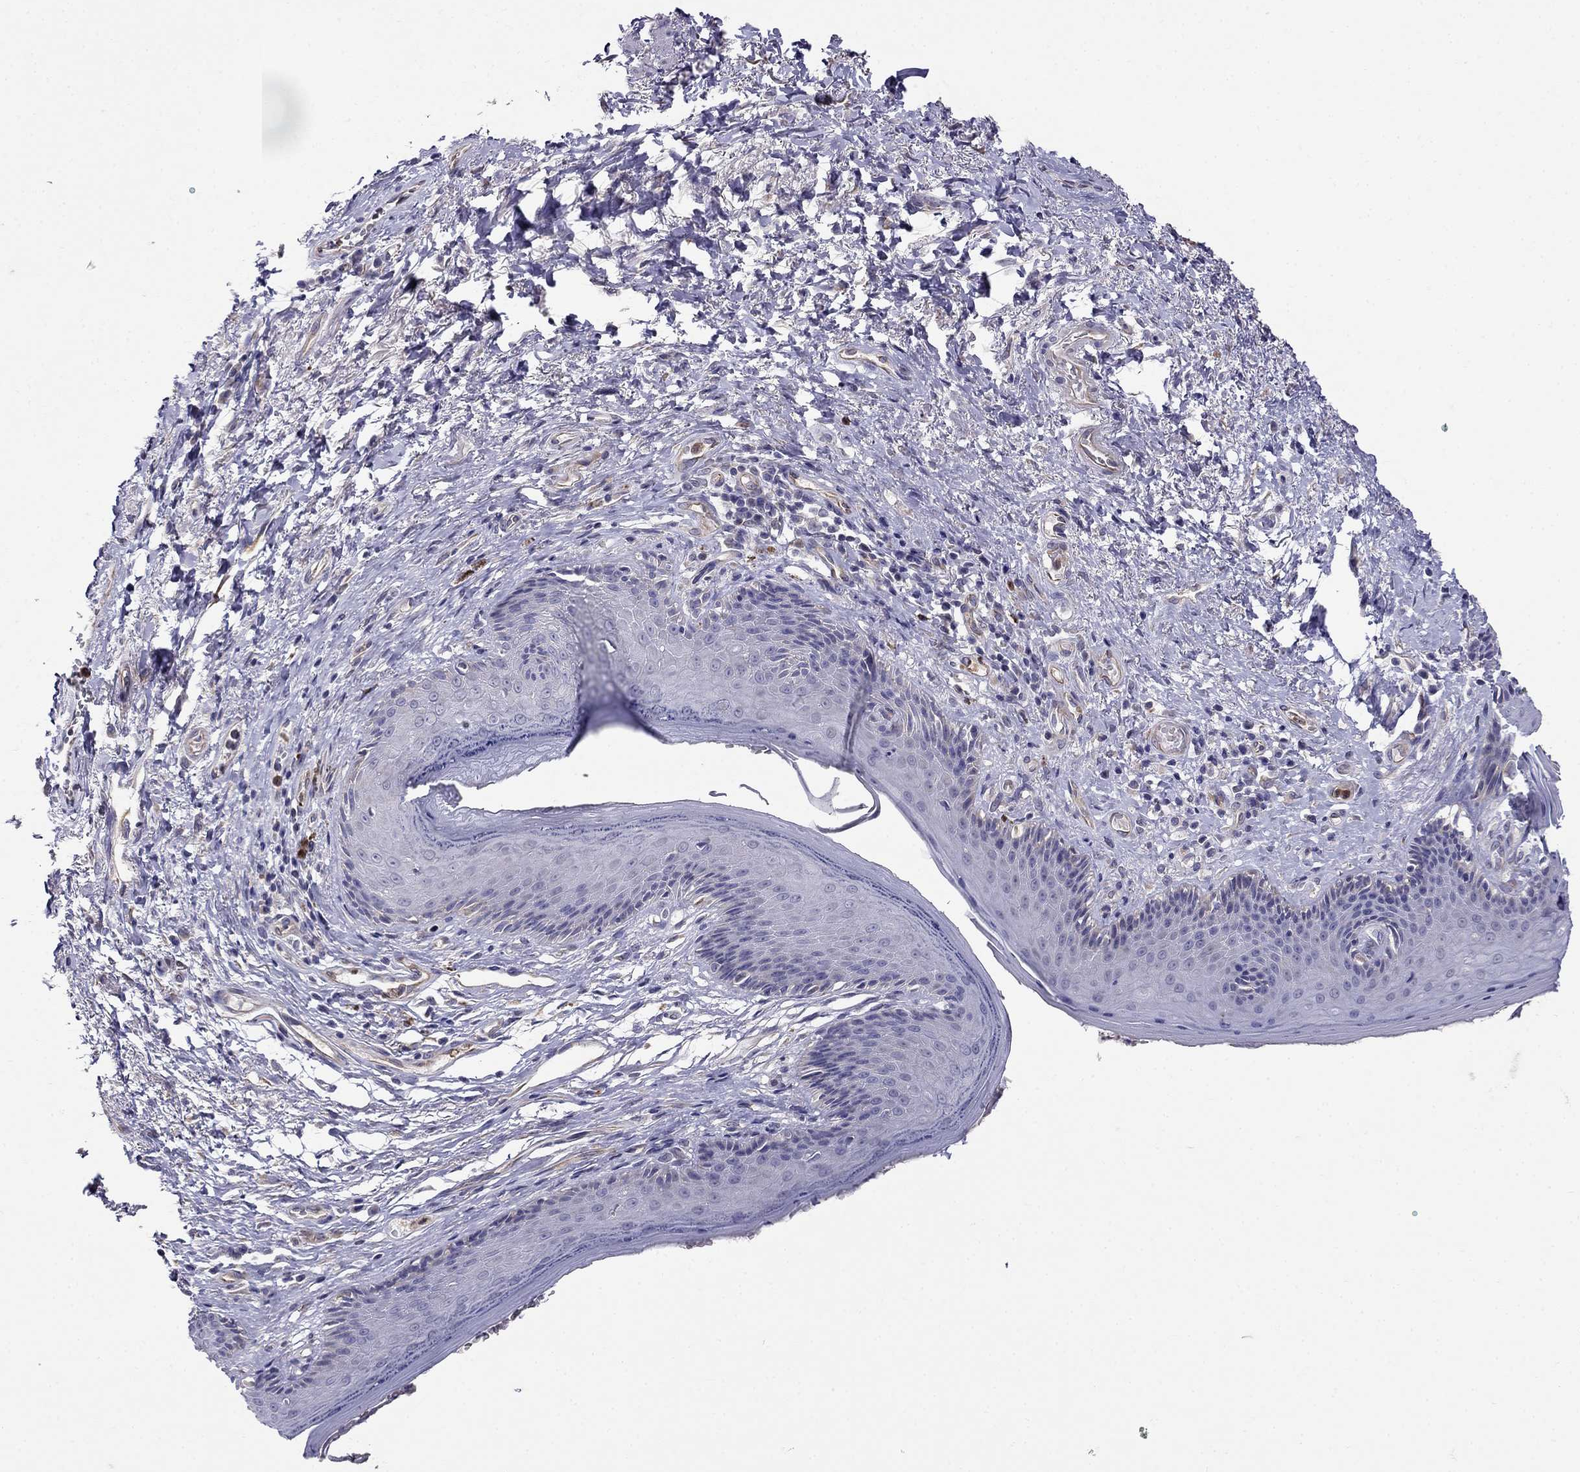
{"staining": {"intensity": "negative", "quantity": "none", "location": "none"}, "tissue": "skin", "cell_type": "Epidermal cells", "image_type": "normal", "snomed": [{"axis": "morphology", "description": "Normal tissue, NOS"}, {"axis": "morphology", "description": "Adenocarcinoma, NOS"}, {"axis": "topography", "description": "Rectum"}, {"axis": "topography", "description": "Anal"}], "caption": "Epidermal cells are negative for brown protein staining in normal skin. (DAB (3,3'-diaminobenzidine) immunohistochemistry, high magnification).", "gene": "SPINT4", "patient": {"sex": "female", "age": 68}}